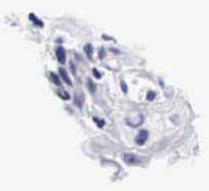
{"staining": {"intensity": "moderate", "quantity": ">75%", "location": "cytoplasmic/membranous"}, "tissue": "oral mucosa", "cell_type": "Squamous epithelial cells", "image_type": "normal", "snomed": [{"axis": "morphology", "description": "Normal tissue, NOS"}, {"axis": "topography", "description": "Oral tissue"}], "caption": "Immunohistochemical staining of benign human oral mucosa reveals medium levels of moderate cytoplasmic/membranous expression in about >75% of squamous epithelial cells. (DAB IHC with brightfield microscopy, high magnification).", "gene": "UPRT", "patient": {"sex": "male", "age": 54}}